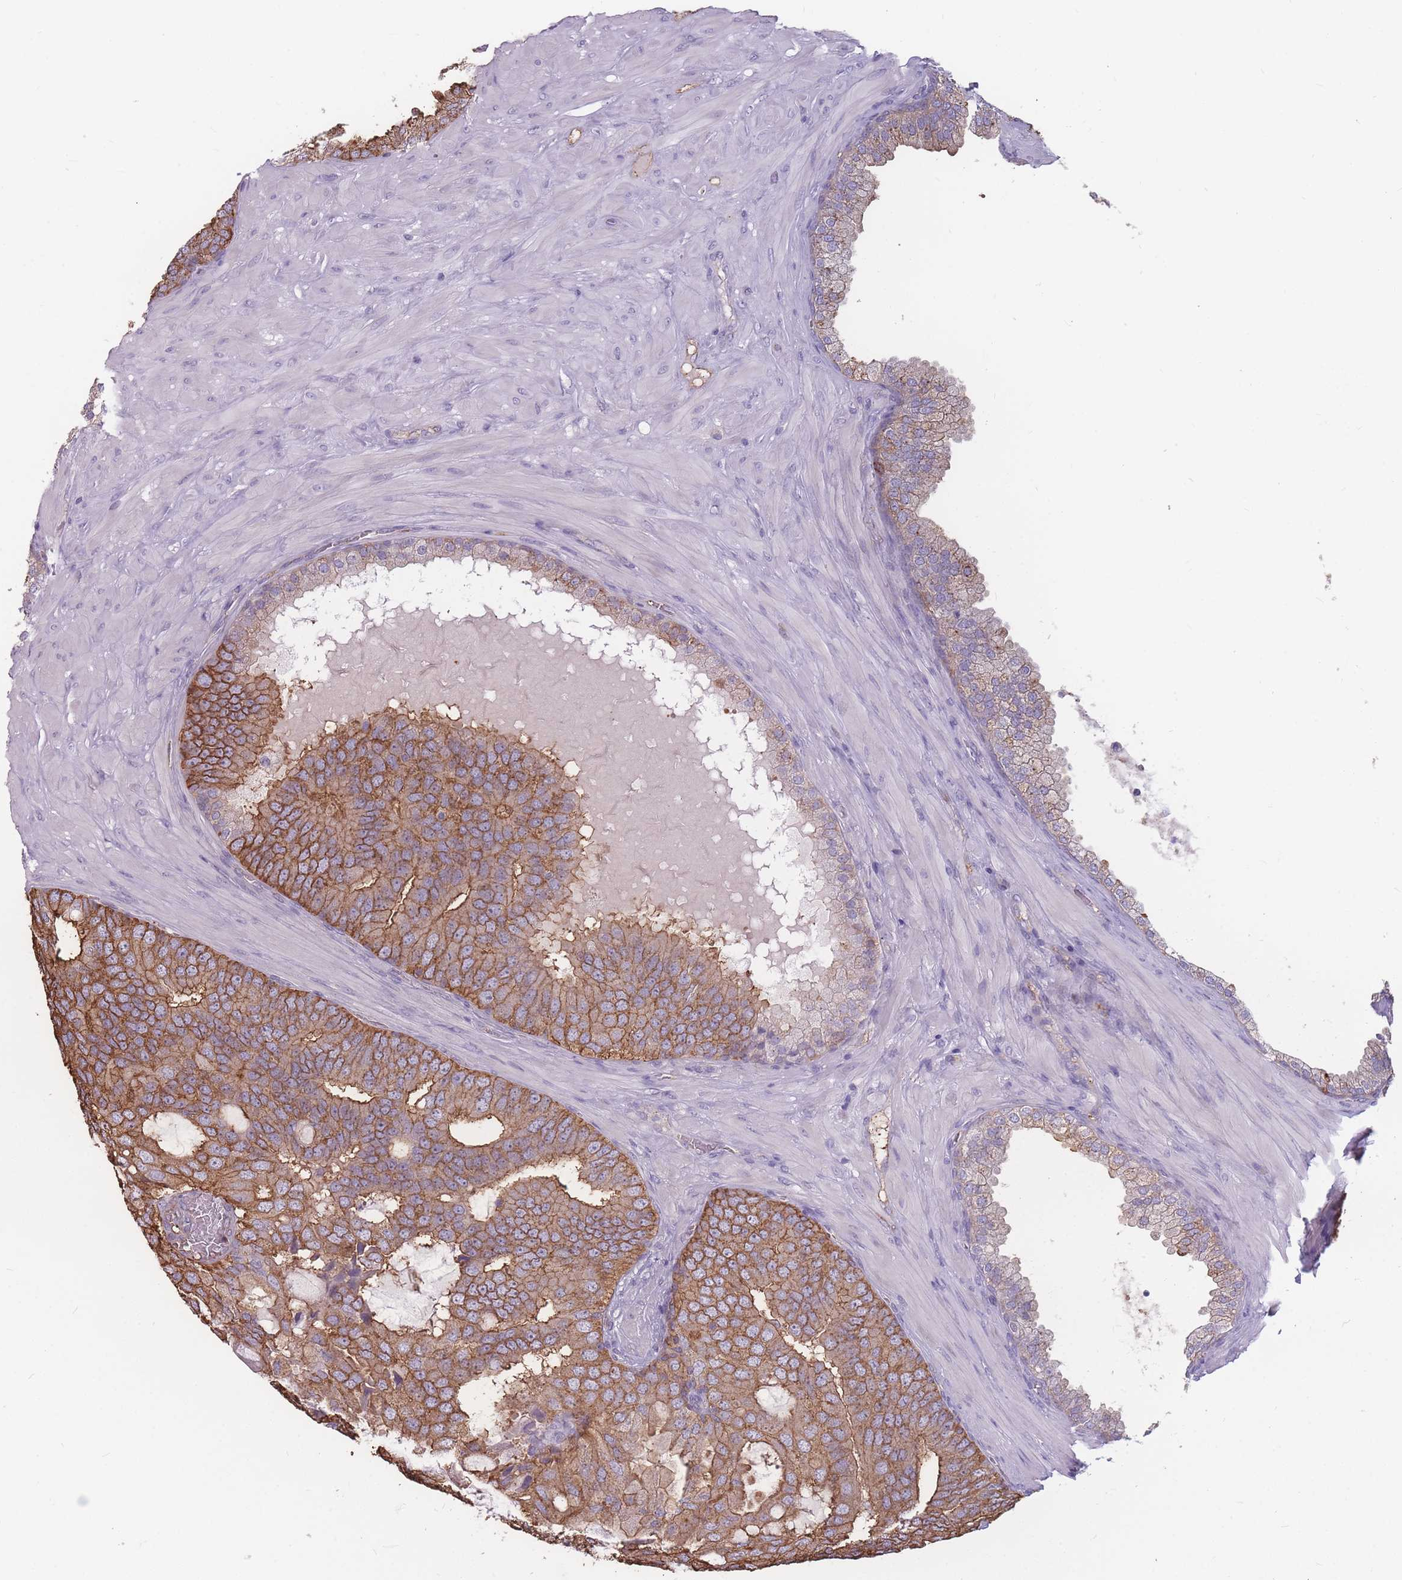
{"staining": {"intensity": "strong", "quantity": ">75%", "location": "cytoplasmic/membranous"}, "tissue": "prostate cancer", "cell_type": "Tumor cells", "image_type": "cancer", "snomed": [{"axis": "morphology", "description": "Adenocarcinoma, High grade"}, {"axis": "topography", "description": "Prostate"}], "caption": "Human adenocarcinoma (high-grade) (prostate) stained with a brown dye exhibits strong cytoplasmic/membranous positive staining in about >75% of tumor cells.", "gene": "GNA11", "patient": {"sex": "male", "age": 55}}